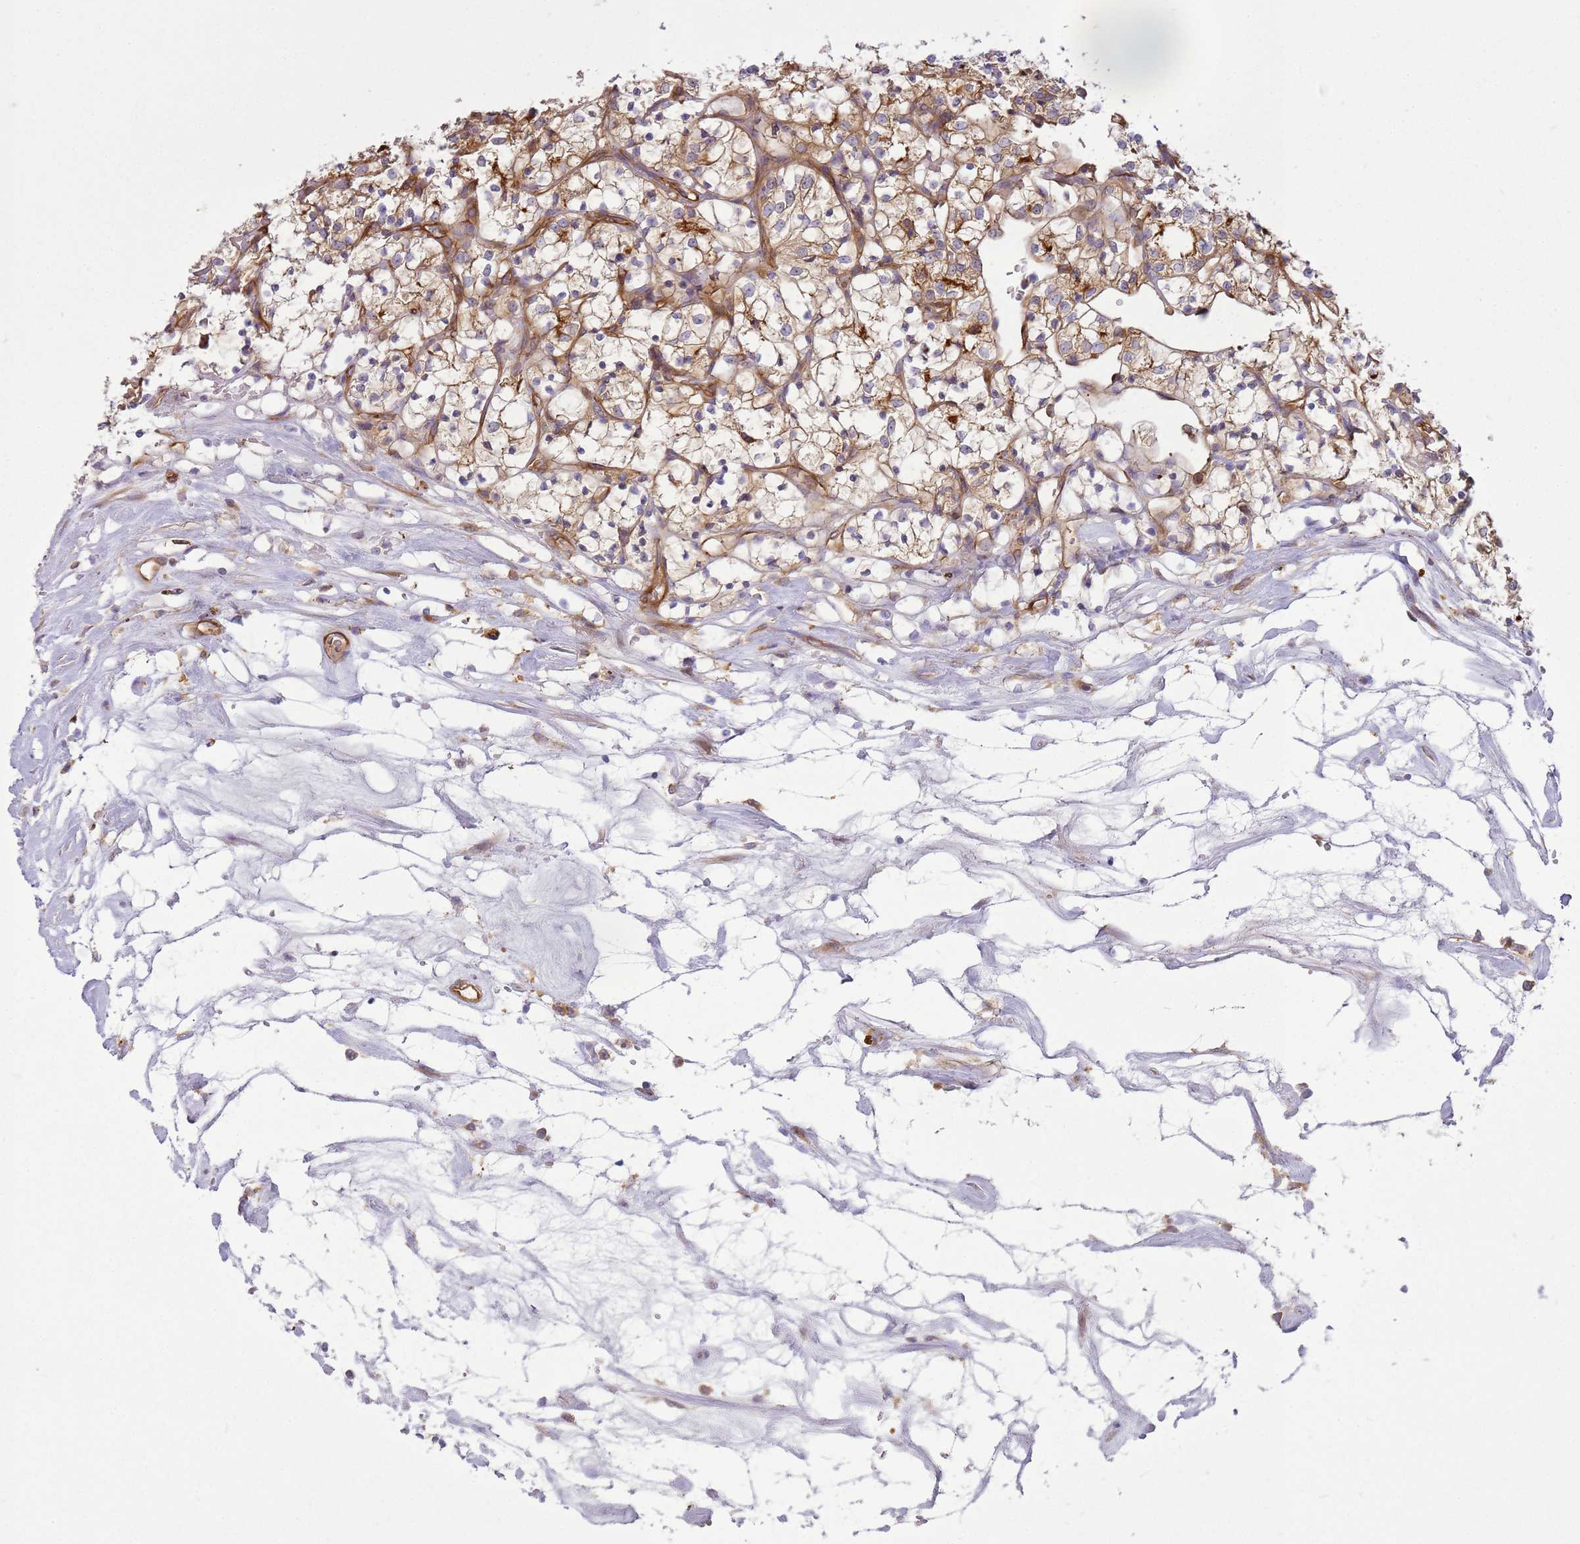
{"staining": {"intensity": "moderate", "quantity": "25%-75%", "location": "cytoplasmic/membranous"}, "tissue": "renal cancer", "cell_type": "Tumor cells", "image_type": "cancer", "snomed": [{"axis": "morphology", "description": "Adenocarcinoma, NOS"}, {"axis": "topography", "description": "Kidney"}], "caption": "Renal cancer stained with a protein marker reveals moderate staining in tumor cells.", "gene": "SNX21", "patient": {"sex": "female", "age": 69}}